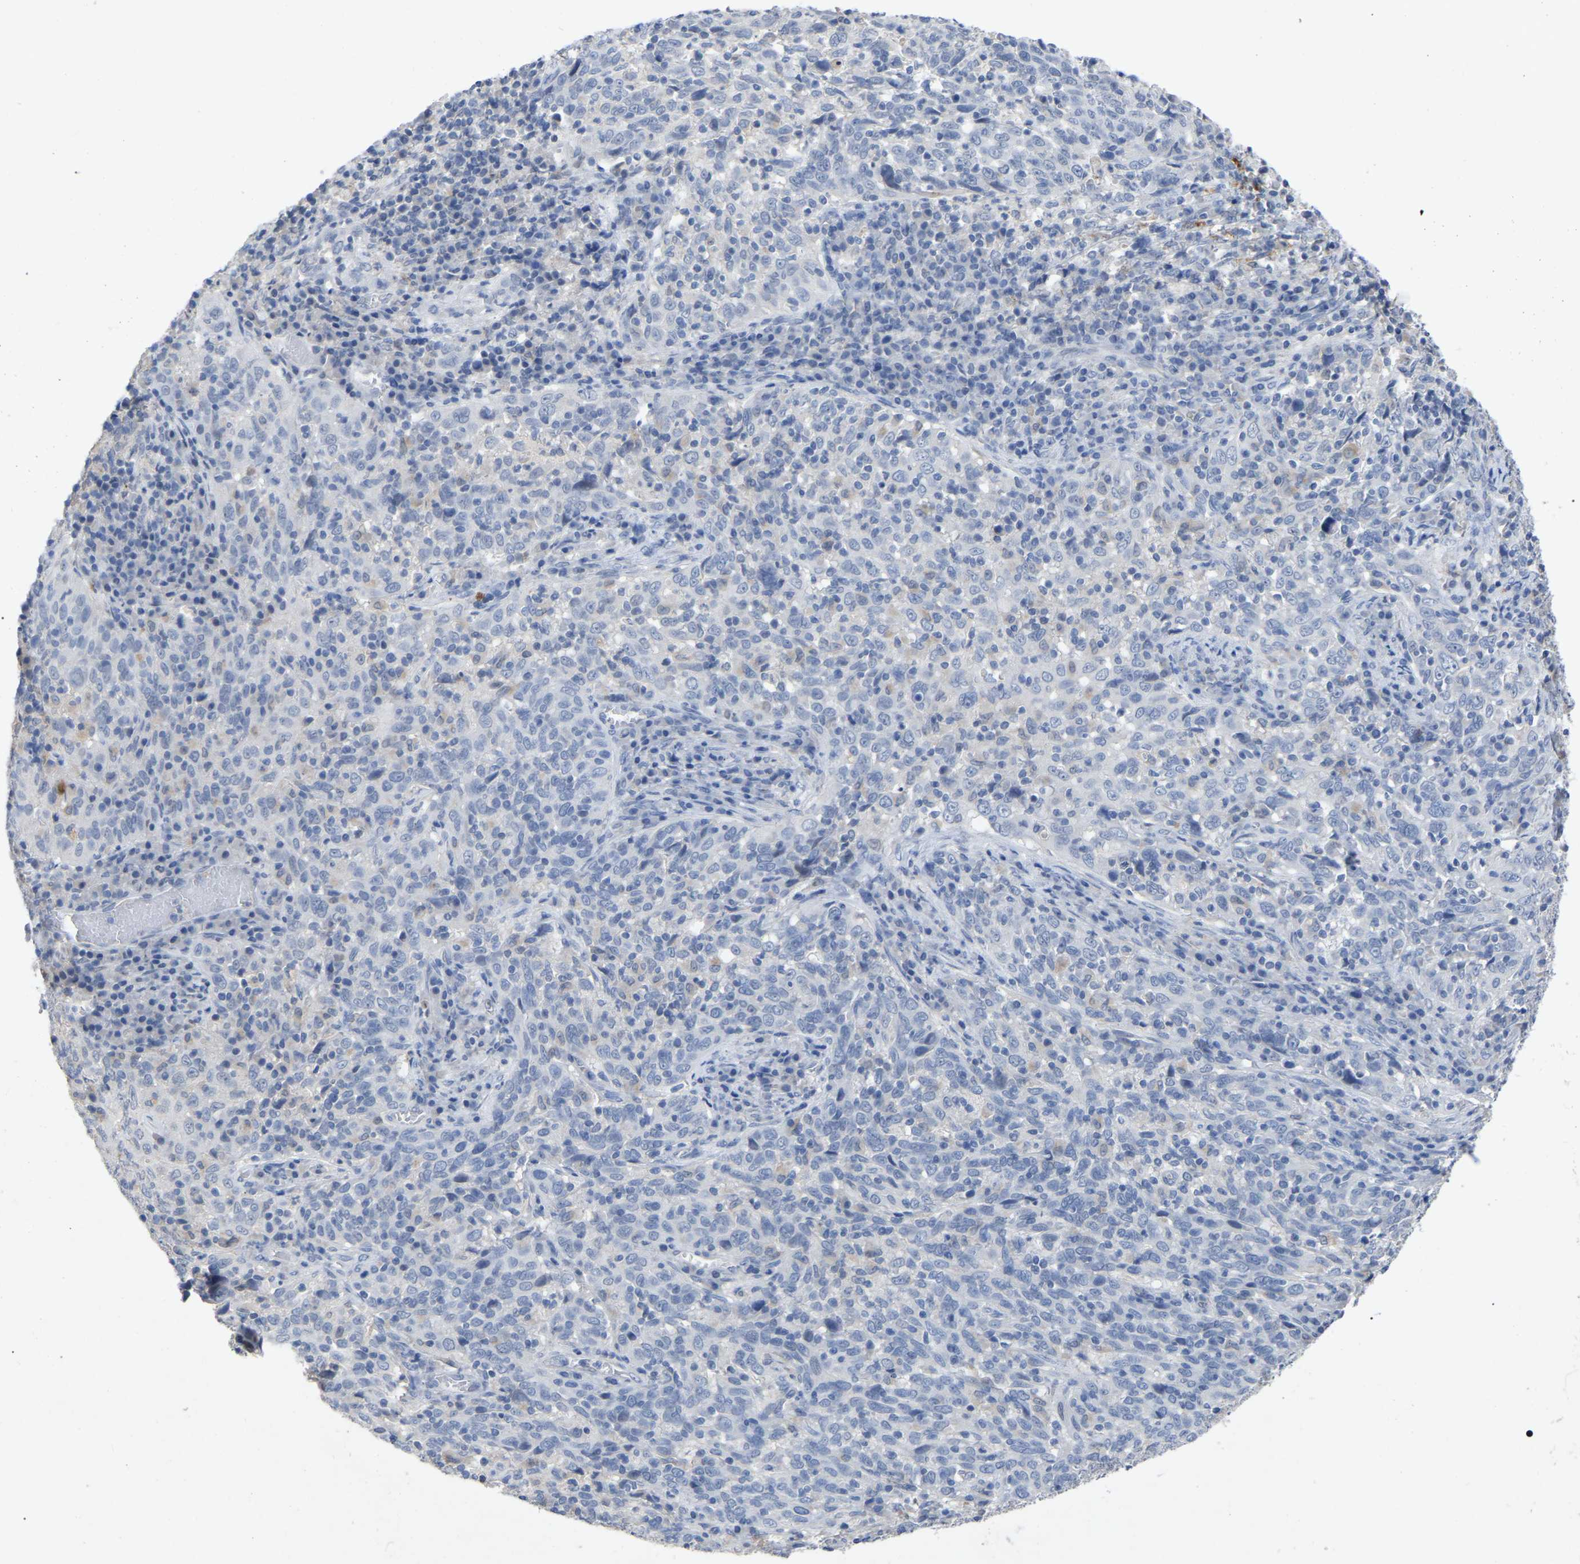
{"staining": {"intensity": "negative", "quantity": "none", "location": "none"}, "tissue": "cervical cancer", "cell_type": "Tumor cells", "image_type": "cancer", "snomed": [{"axis": "morphology", "description": "Squamous cell carcinoma, NOS"}, {"axis": "topography", "description": "Cervix"}], "caption": "IHC histopathology image of human cervical squamous cell carcinoma stained for a protein (brown), which exhibits no positivity in tumor cells.", "gene": "SMPD2", "patient": {"sex": "female", "age": 46}}